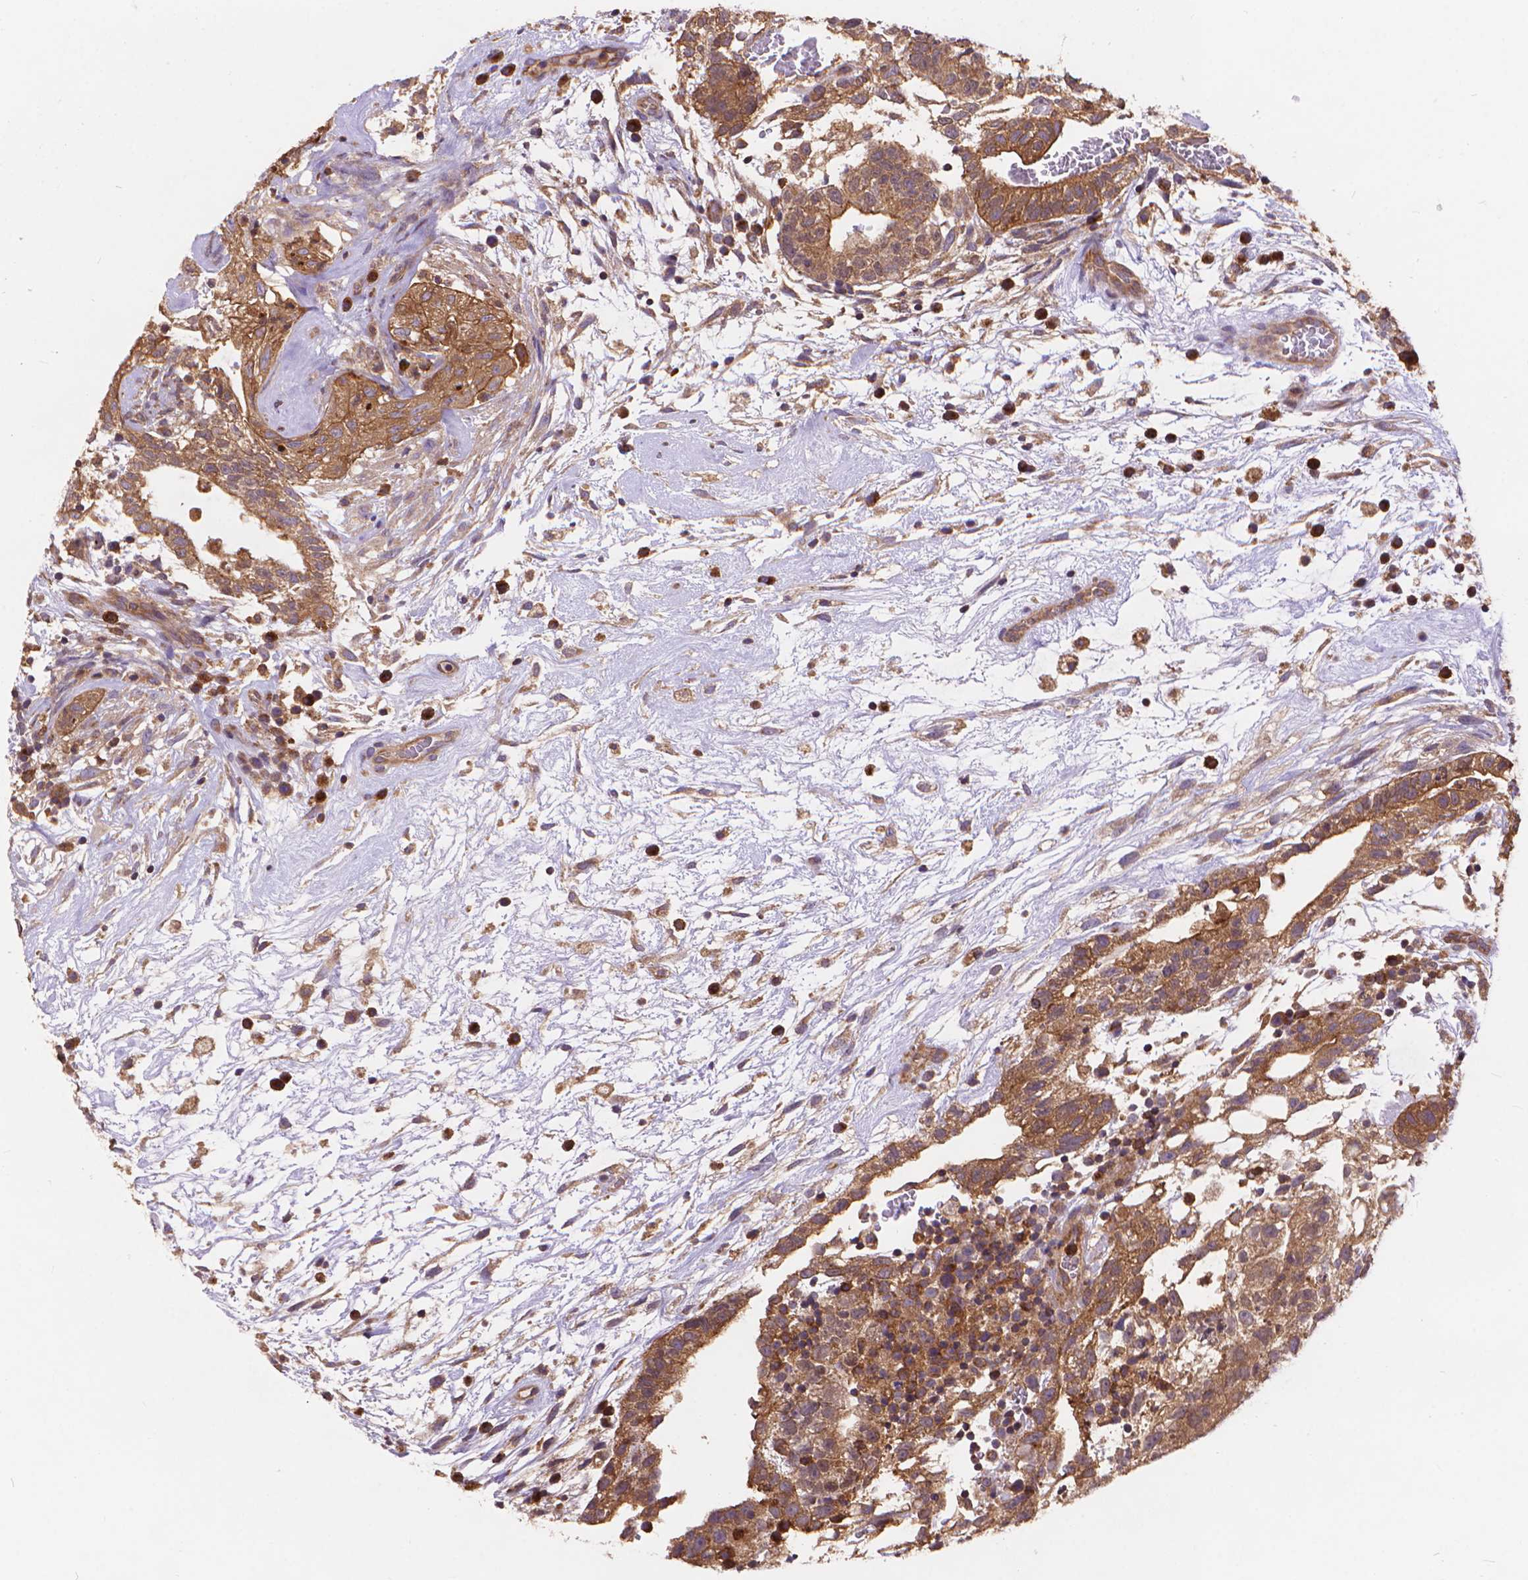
{"staining": {"intensity": "moderate", "quantity": ">75%", "location": "cytoplasmic/membranous"}, "tissue": "testis cancer", "cell_type": "Tumor cells", "image_type": "cancer", "snomed": [{"axis": "morphology", "description": "Normal tissue, NOS"}, {"axis": "morphology", "description": "Carcinoma, Embryonal, NOS"}, {"axis": "topography", "description": "Testis"}], "caption": "Protein analysis of testis cancer tissue shows moderate cytoplasmic/membranous expression in approximately >75% of tumor cells.", "gene": "ARAP1", "patient": {"sex": "male", "age": 32}}